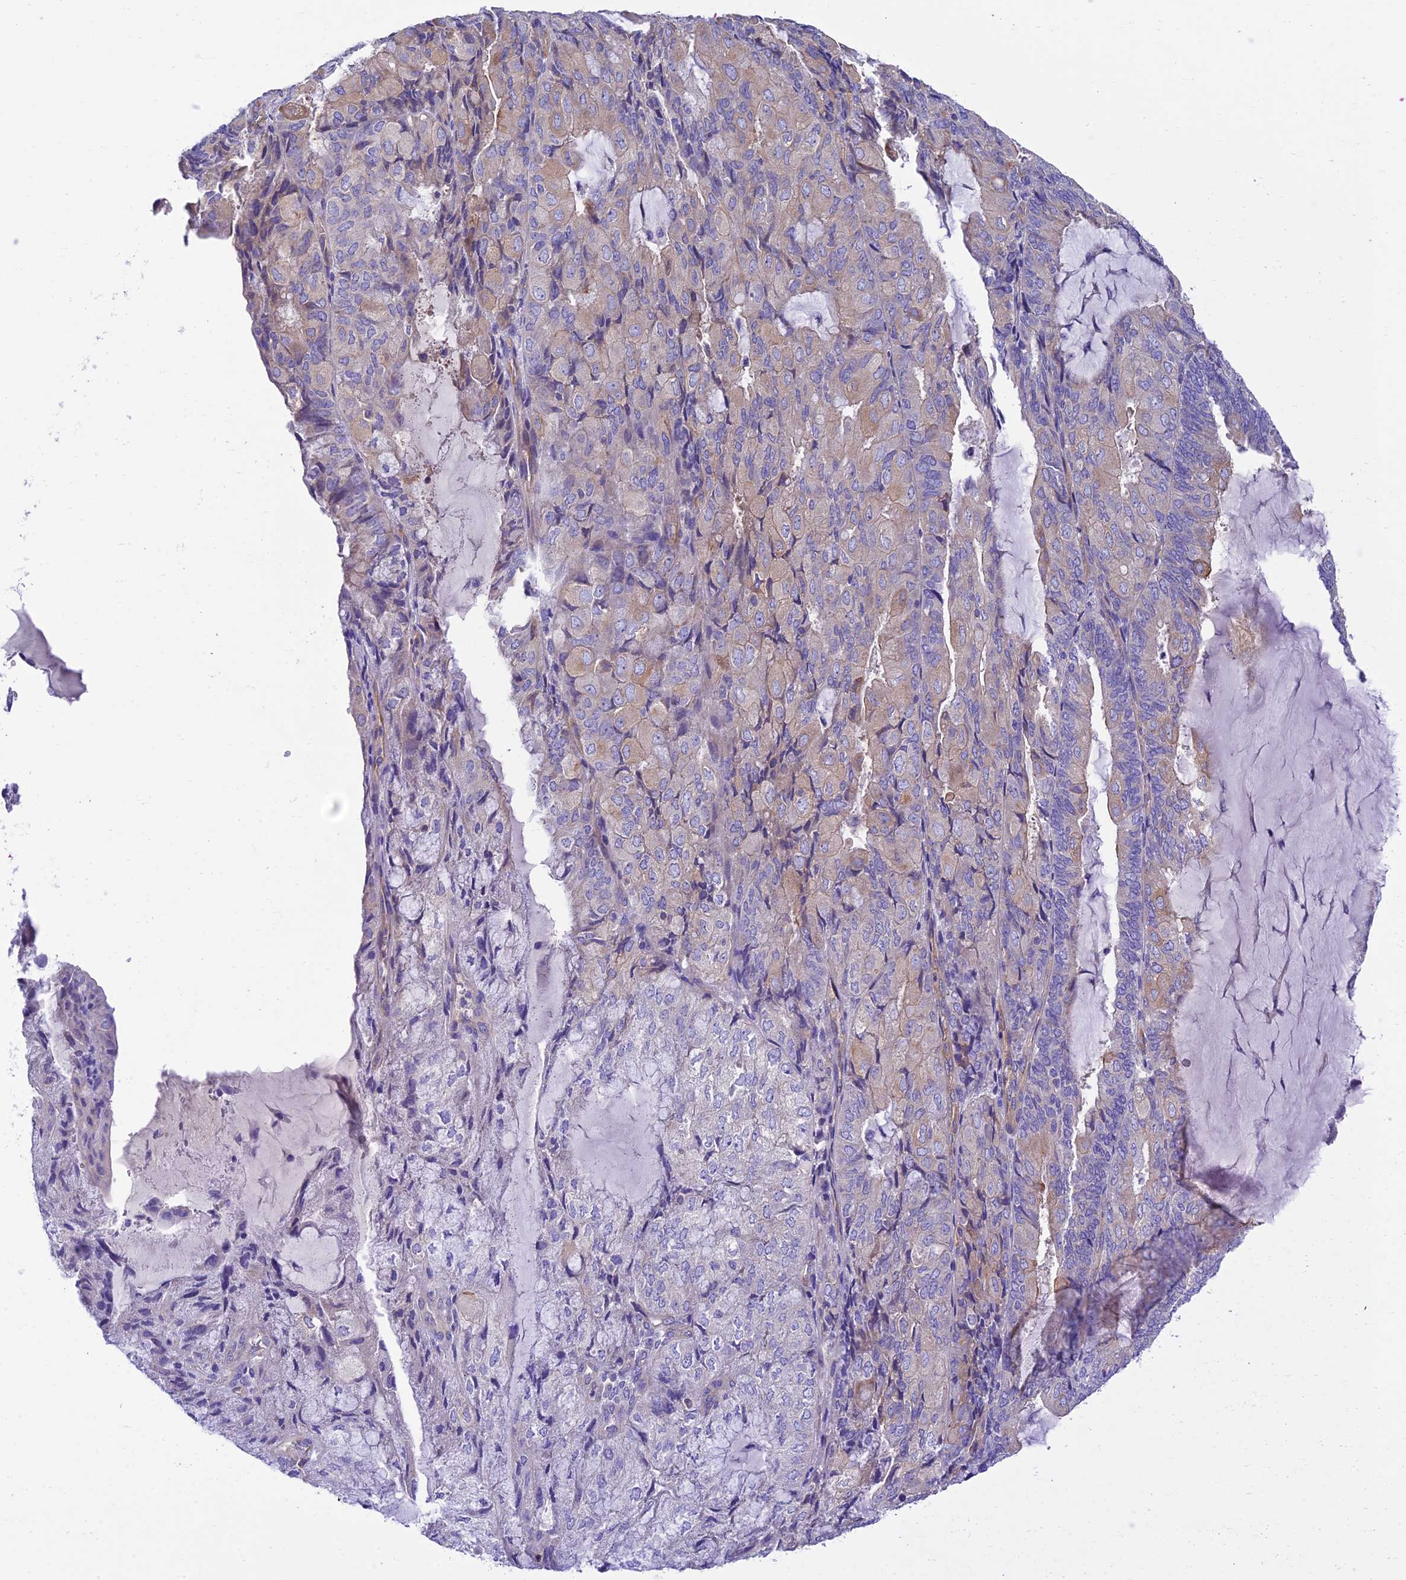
{"staining": {"intensity": "weak", "quantity": "<25%", "location": "cytoplasmic/membranous"}, "tissue": "endometrial cancer", "cell_type": "Tumor cells", "image_type": "cancer", "snomed": [{"axis": "morphology", "description": "Adenocarcinoma, NOS"}, {"axis": "topography", "description": "Endometrium"}], "caption": "High magnification brightfield microscopy of endometrial cancer stained with DAB (3,3'-diaminobenzidine) (brown) and counterstained with hematoxylin (blue): tumor cells show no significant positivity. (DAB immunohistochemistry visualized using brightfield microscopy, high magnification).", "gene": "PPFIA3", "patient": {"sex": "female", "age": 81}}